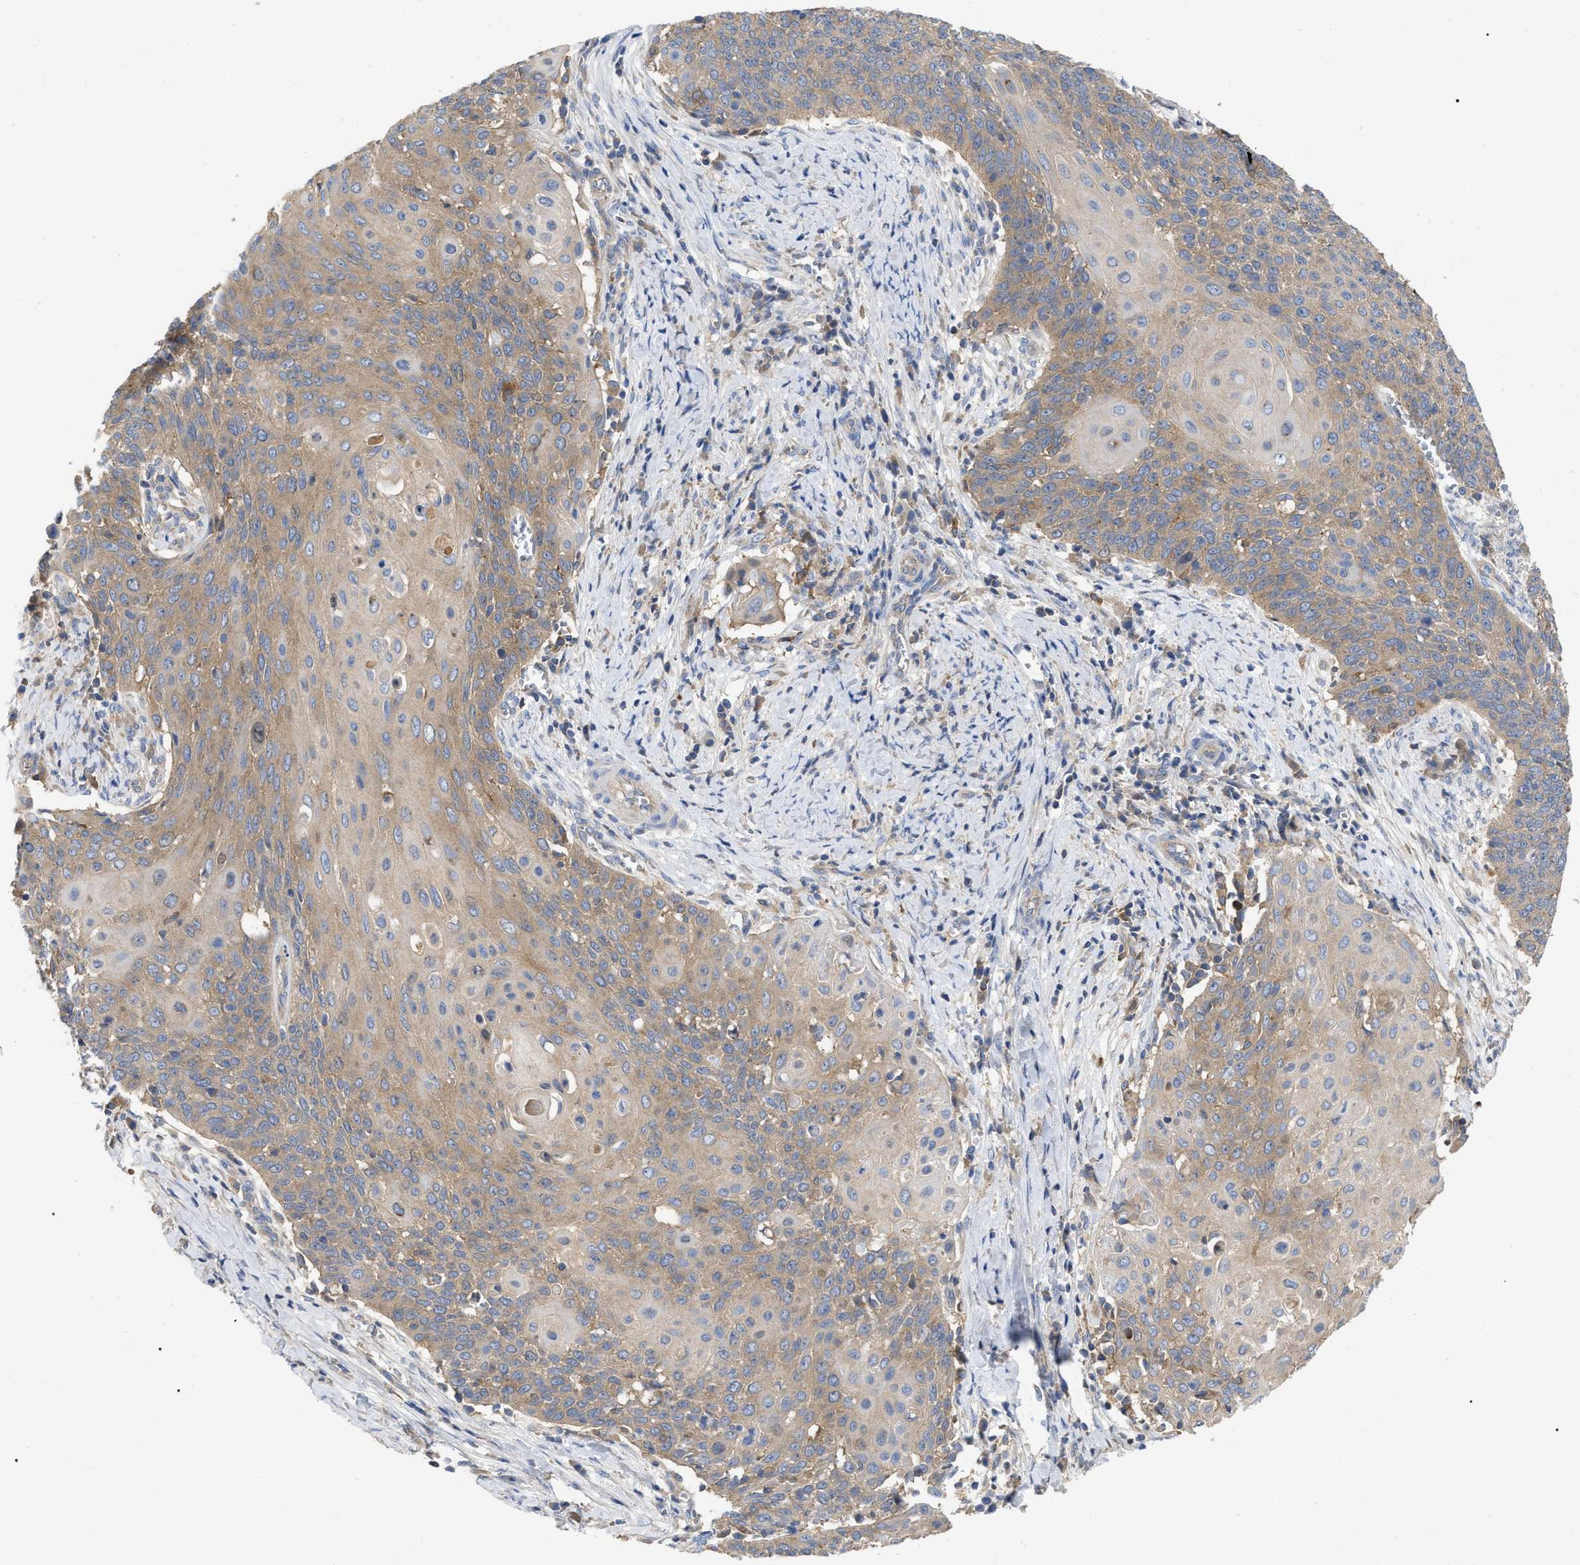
{"staining": {"intensity": "weak", "quantity": ">75%", "location": "cytoplasmic/membranous"}, "tissue": "cervical cancer", "cell_type": "Tumor cells", "image_type": "cancer", "snomed": [{"axis": "morphology", "description": "Squamous cell carcinoma, NOS"}, {"axis": "topography", "description": "Cervix"}], "caption": "Weak cytoplasmic/membranous staining for a protein is present in about >75% of tumor cells of cervical squamous cell carcinoma using immunohistochemistry.", "gene": "RAP1GDS1", "patient": {"sex": "female", "age": 39}}